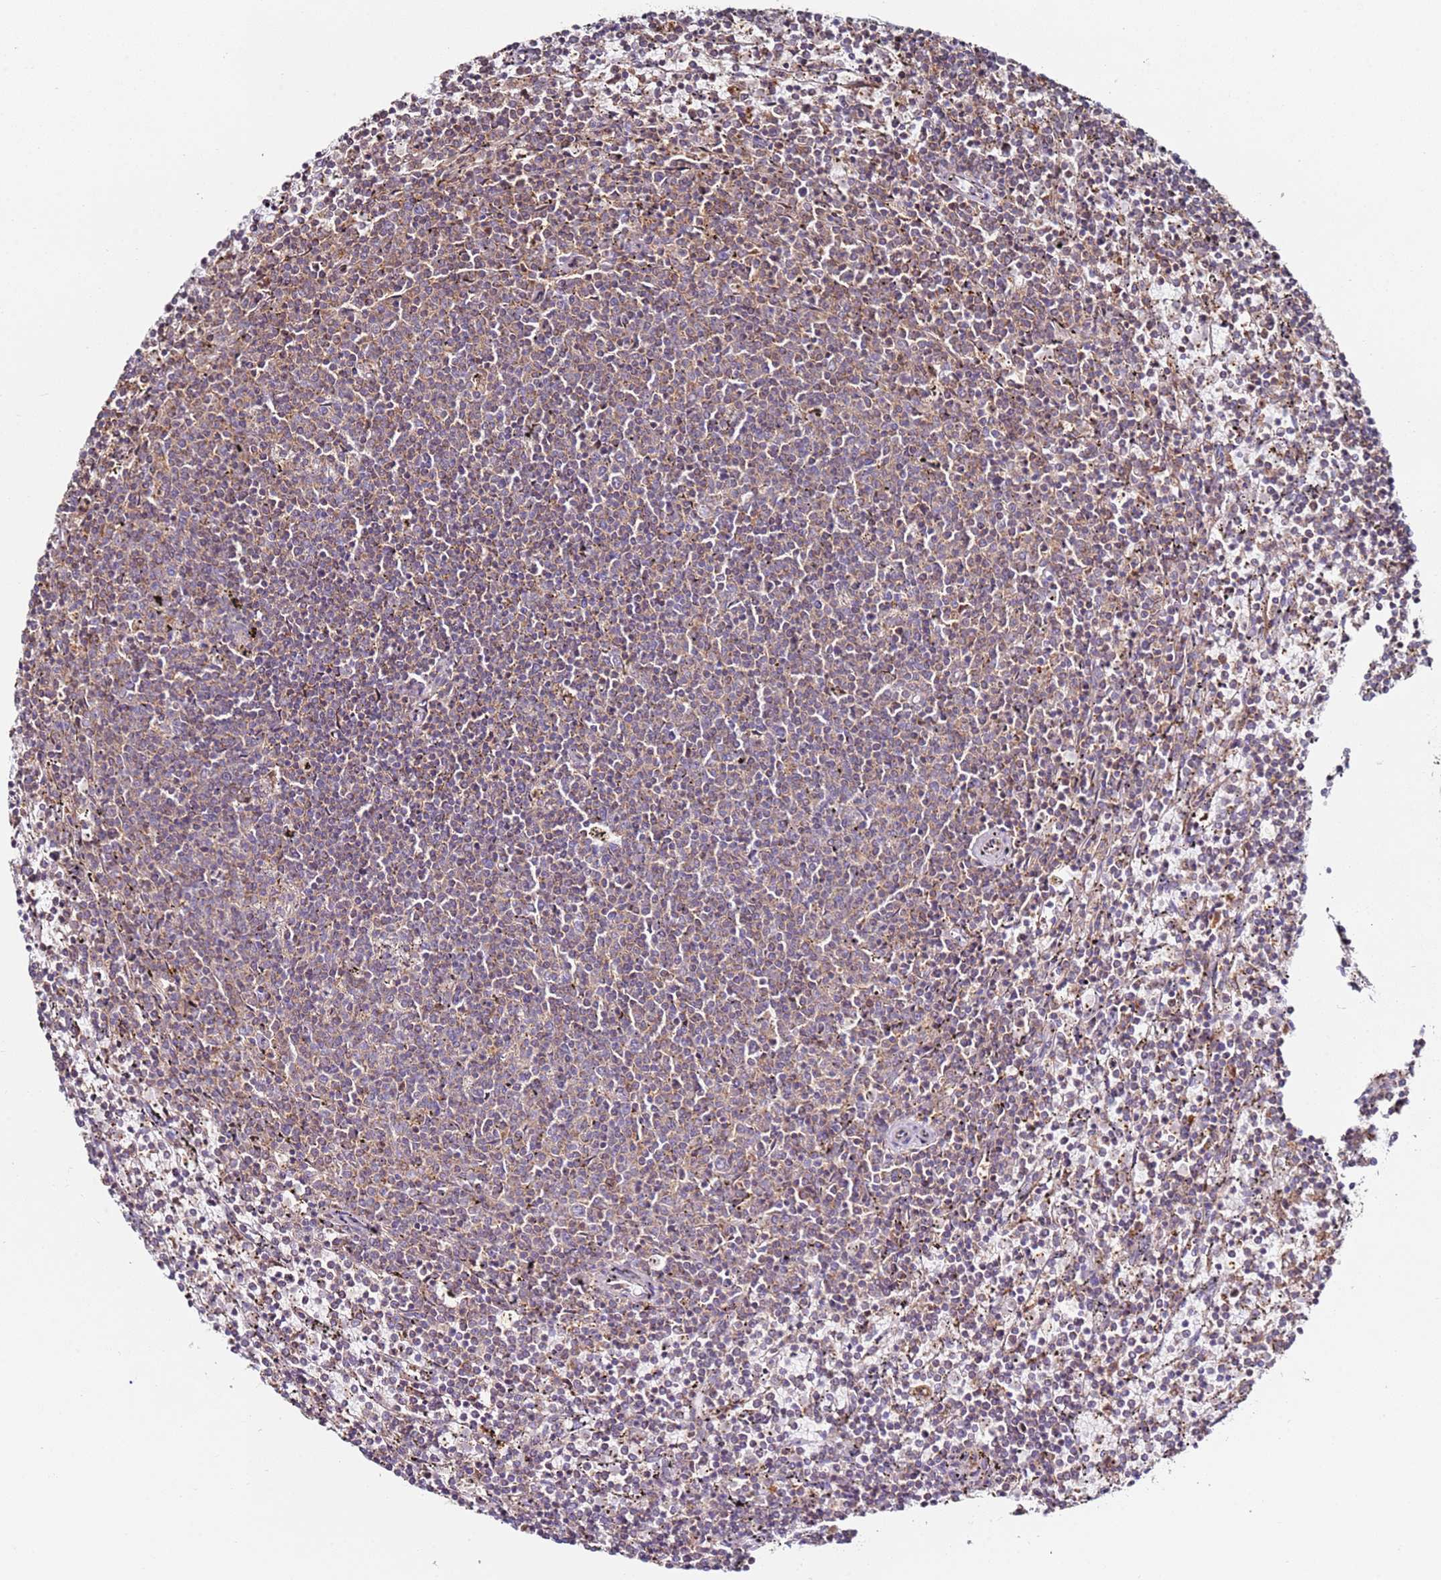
{"staining": {"intensity": "weak", "quantity": ">75%", "location": "cytoplasmic/membranous"}, "tissue": "lymphoma", "cell_type": "Tumor cells", "image_type": "cancer", "snomed": [{"axis": "morphology", "description": "Malignant lymphoma, non-Hodgkin's type, Low grade"}, {"axis": "topography", "description": "Spleen"}], "caption": "Lymphoma stained with DAB (3,3'-diaminobenzidine) immunohistochemistry (IHC) shows low levels of weak cytoplasmic/membranous positivity in approximately >75% of tumor cells. Ihc stains the protein in brown and the nuclei are stained blue.", "gene": "CNOT9", "patient": {"sex": "female", "age": 50}}